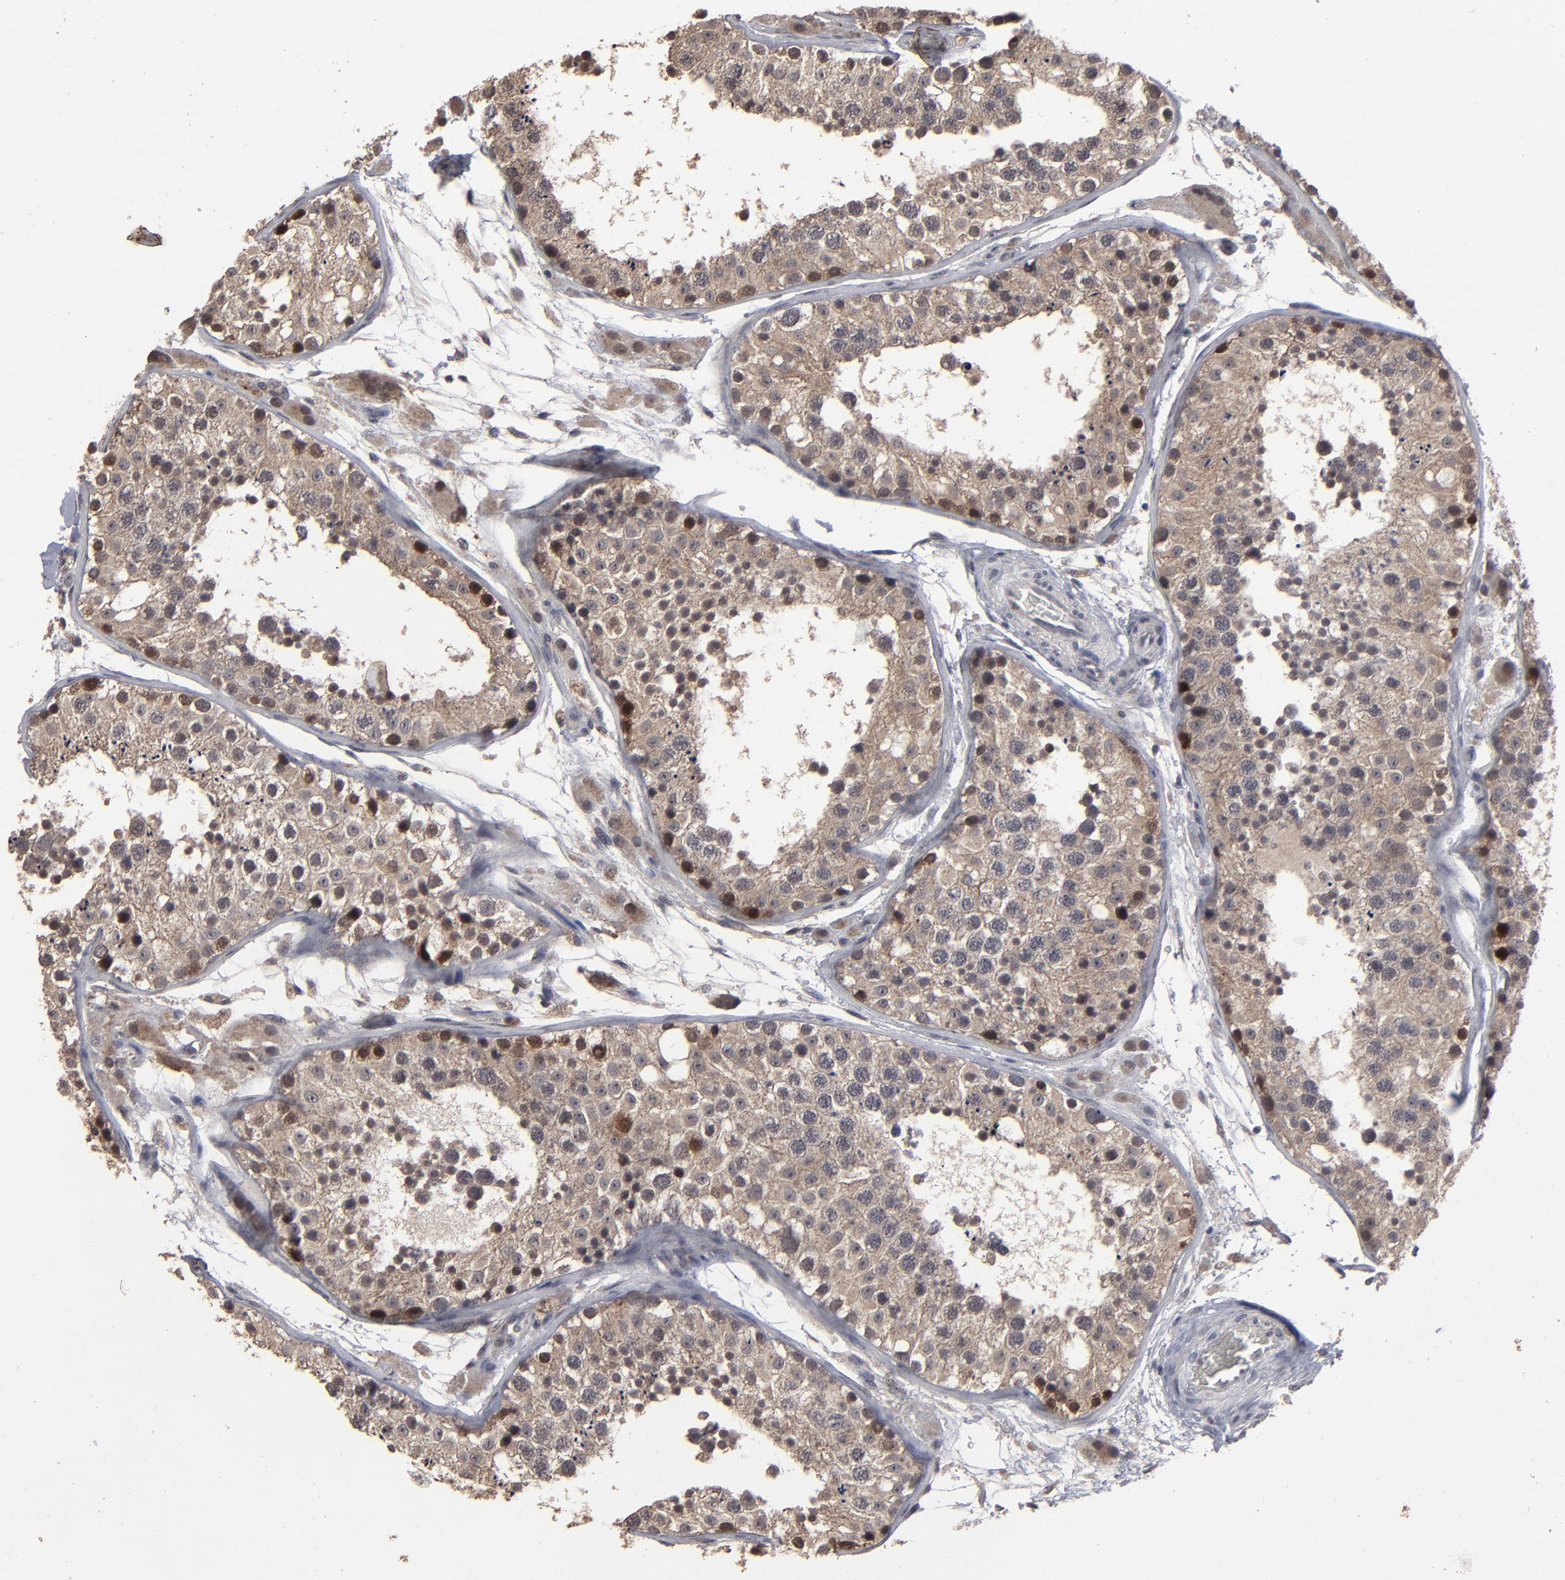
{"staining": {"intensity": "moderate", "quantity": ">75%", "location": "cytoplasmic/membranous,nuclear"}, "tissue": "testis", "cell_type": "Cells in seminiferous ducts", "image_type": "normal", "snomed": [{"axis": "morphology", "description": "Normal tissue, NOS"}, {"axis": "topography", "description": "Testis"}], "caption": "Immunohistochemical staining of normal human testis demonstrates >75% levels of moderate cytoplasmic/membranous,nuclear protein staining in approximately >75% of cells in seminiferous ducts. Immunohistochemistry stains the protein of interest in brown and the nuclei are stained blue.", "gene": "SLC22A17", "patient": {"sex": "male", "age": 26}}